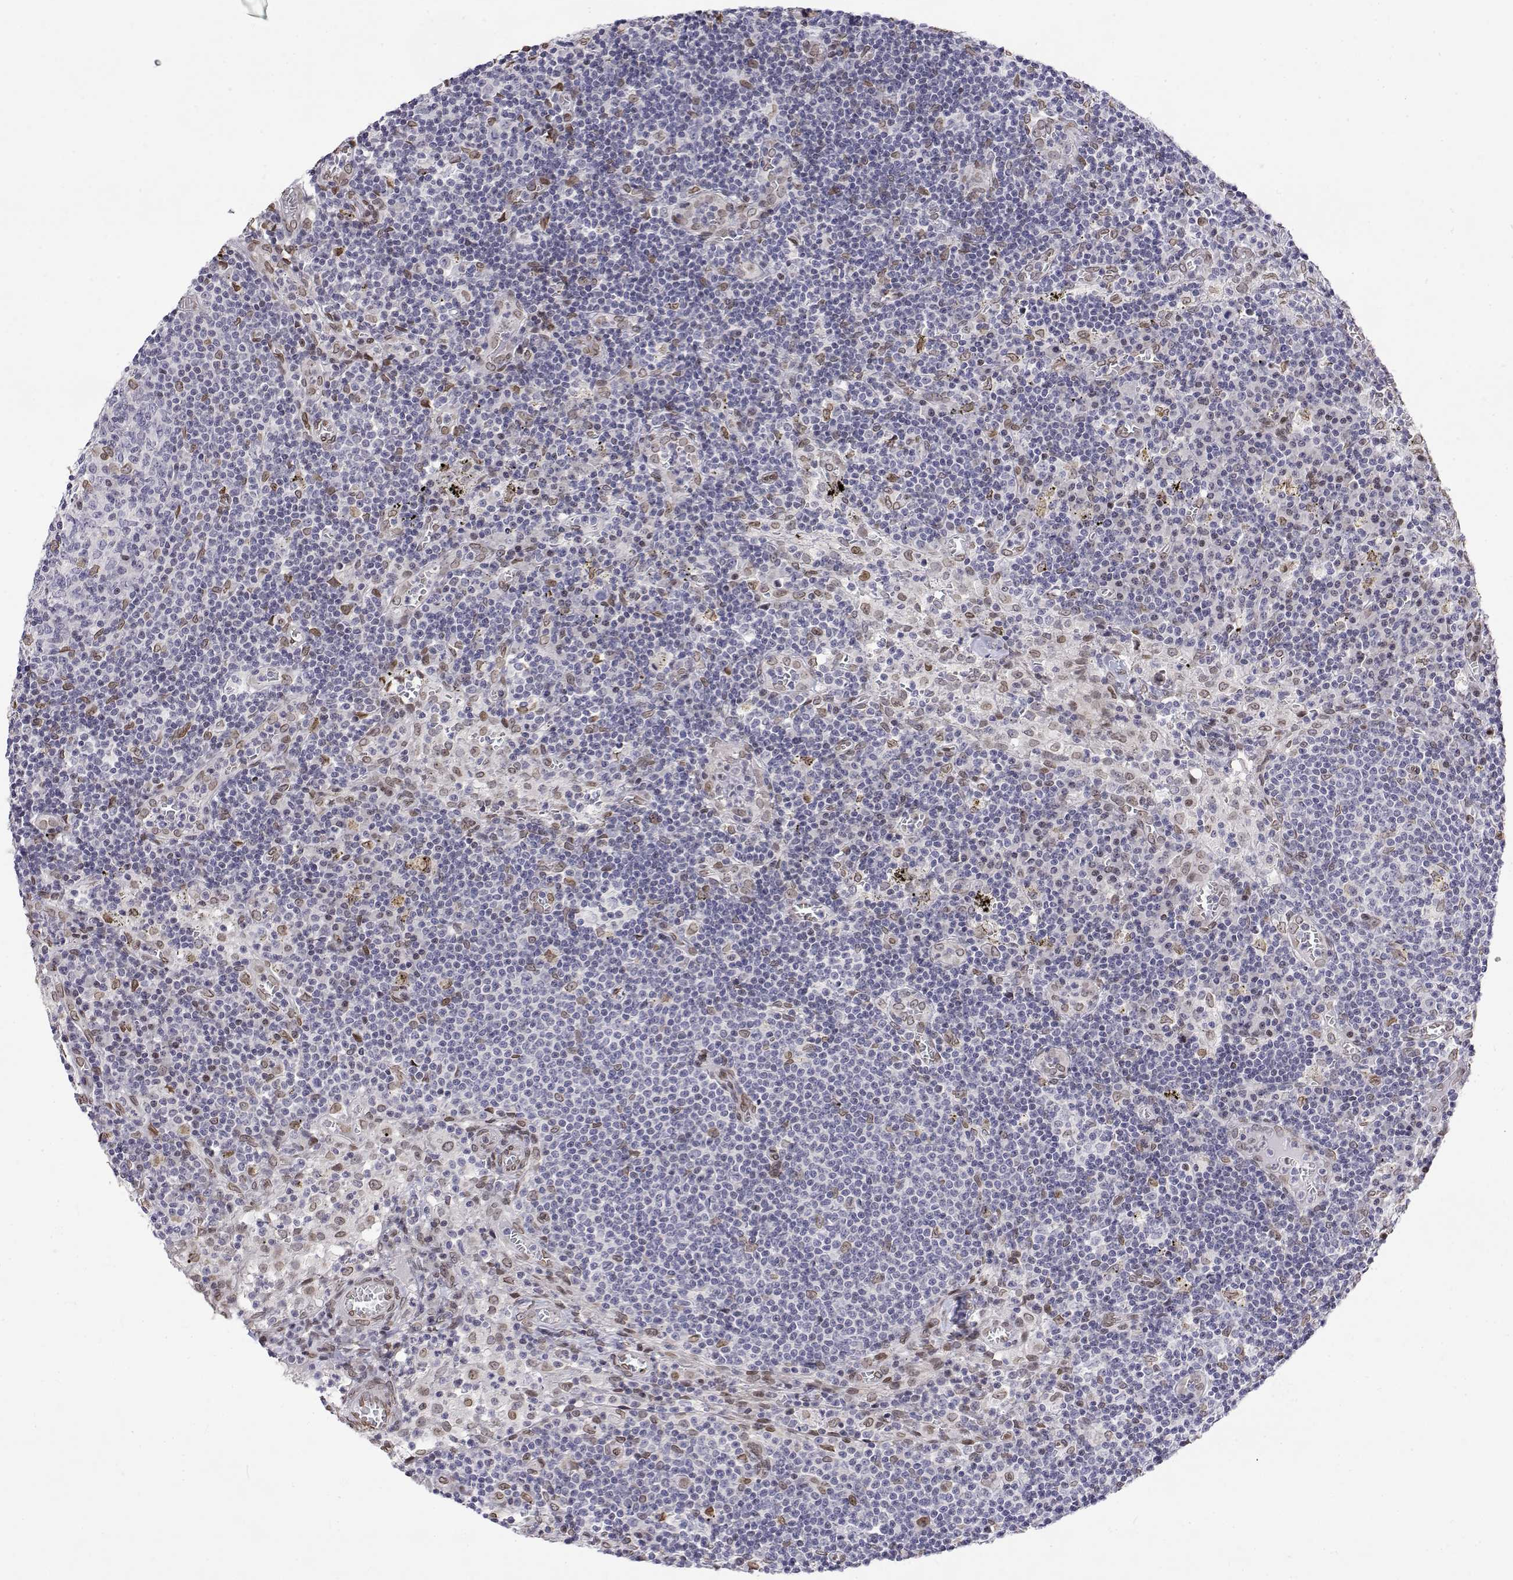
{"staining": {"intensity": "negative", "quantity": "none", "location": "none"}, "tissue": "lymph node", "cell_type": "Germinal center cells", "image_type": "normal", "snomed": [{"axis": "morphology", "description": "Normal tissue, NOS"}, {"axis": "topography", "description": "Lymph node"}], "caption": "Lymph node was stained to show a protein in brown. There is no significant positivity in germinal center cells.", "gene": "ZNF532", "patient": {"sex": "male", "age": 62}}